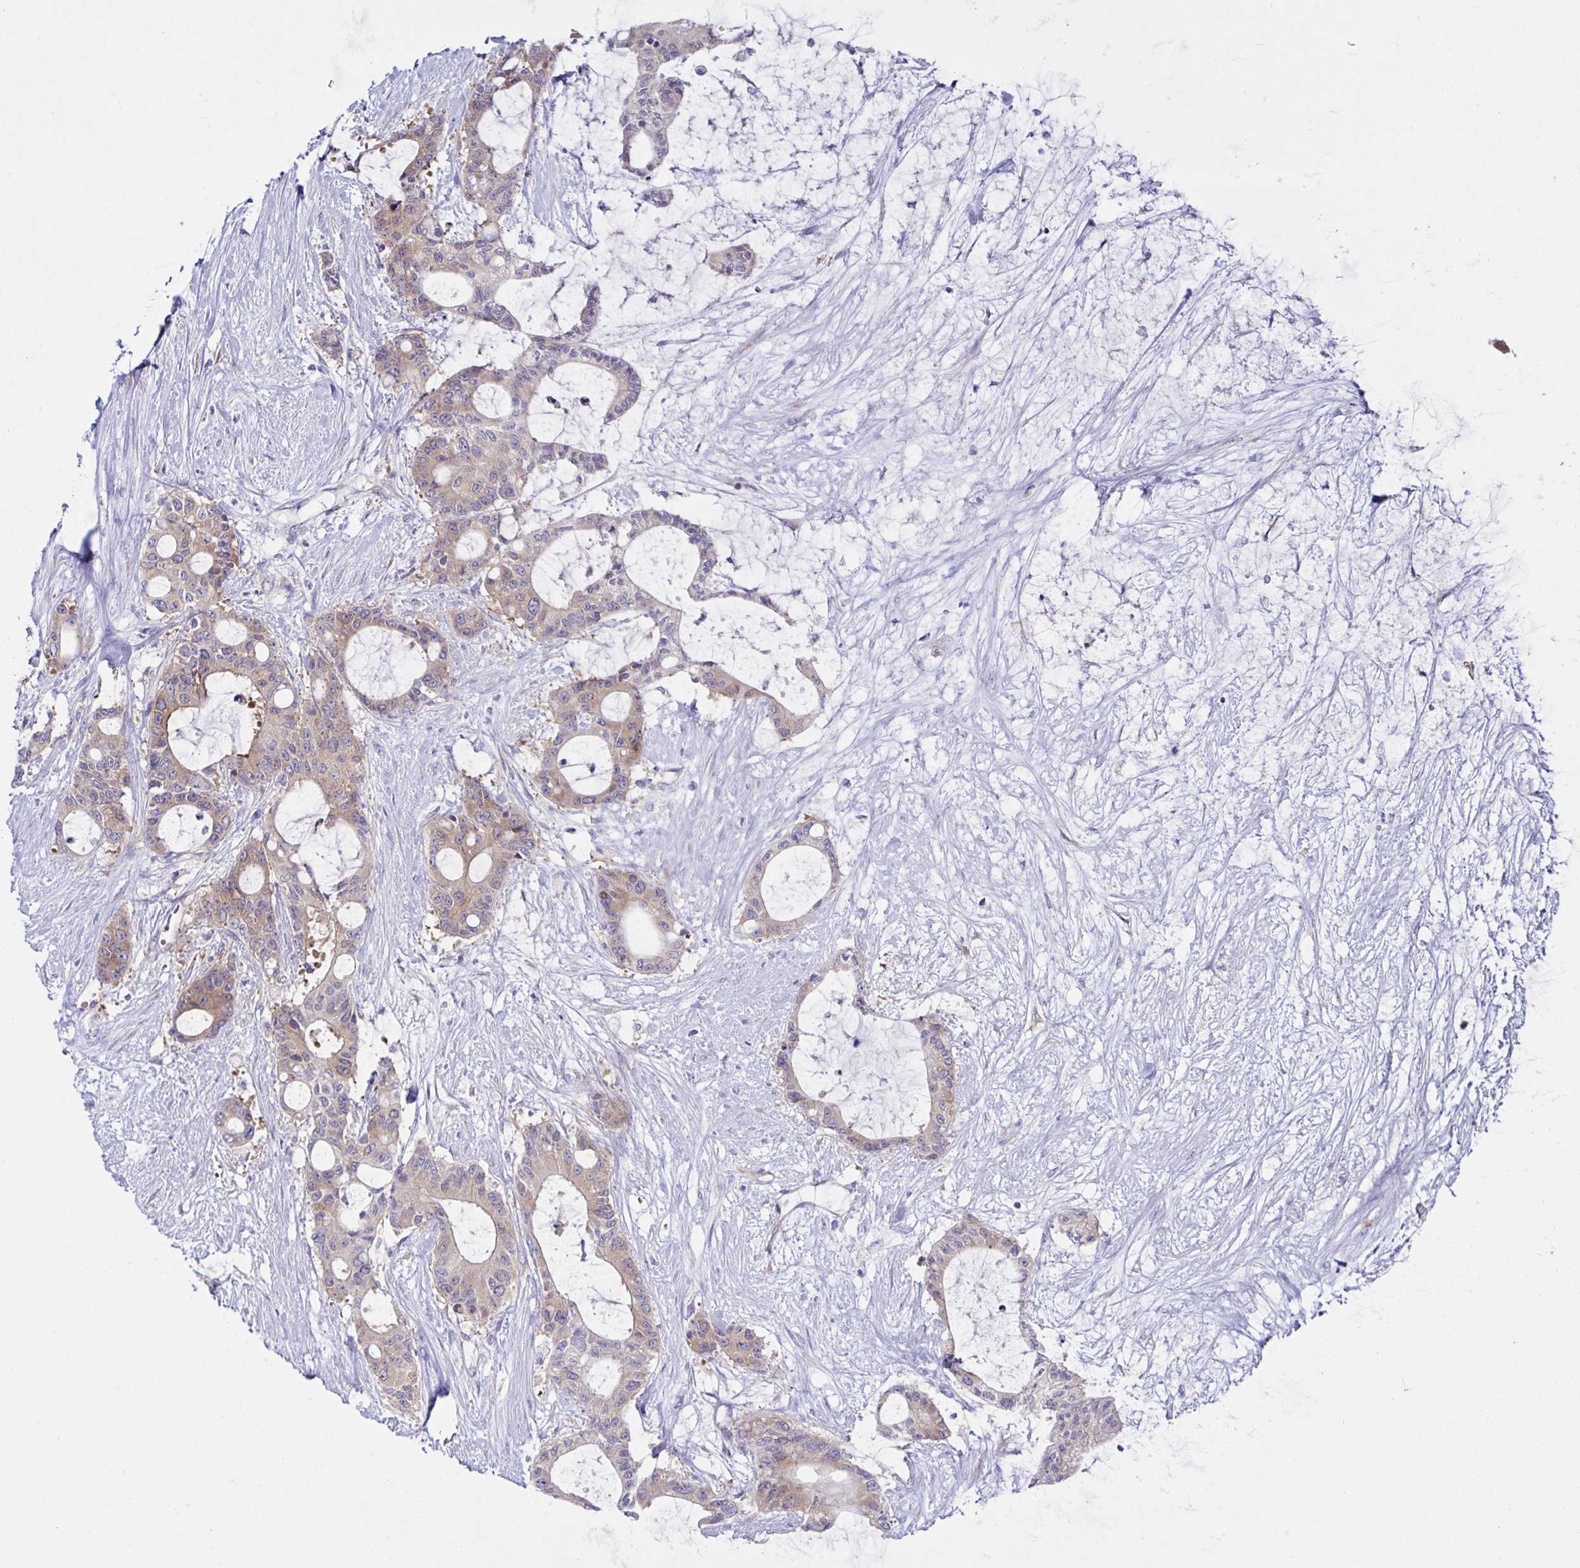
{"staining": {"intensity": "weak", "quantity": ">75%", "location": "cytoplasmic/membranous"}, "tissue": "liver cancer", "cell_type": "Tumor cells", "image_type": "cancer", "snomed": [{"axis": "morphology", "description": "Normal tissue, NOS"}, {"axis": "morphology", "description": "Cholangiocarcinoma"}, {"axis": "topography", "description": "Liver"}, {"axis": "topography", "description": "Peripheral nerve tissue"}], "caption": "The histopathology image reveals immunohistochemical staining of liver cholangiocarcinoma. There is weak cytoplasmic/membranous expression is identified in about >75% of tumor cells.", "gene": "FAU", "patient": {"sex": "female", "age": 73}}